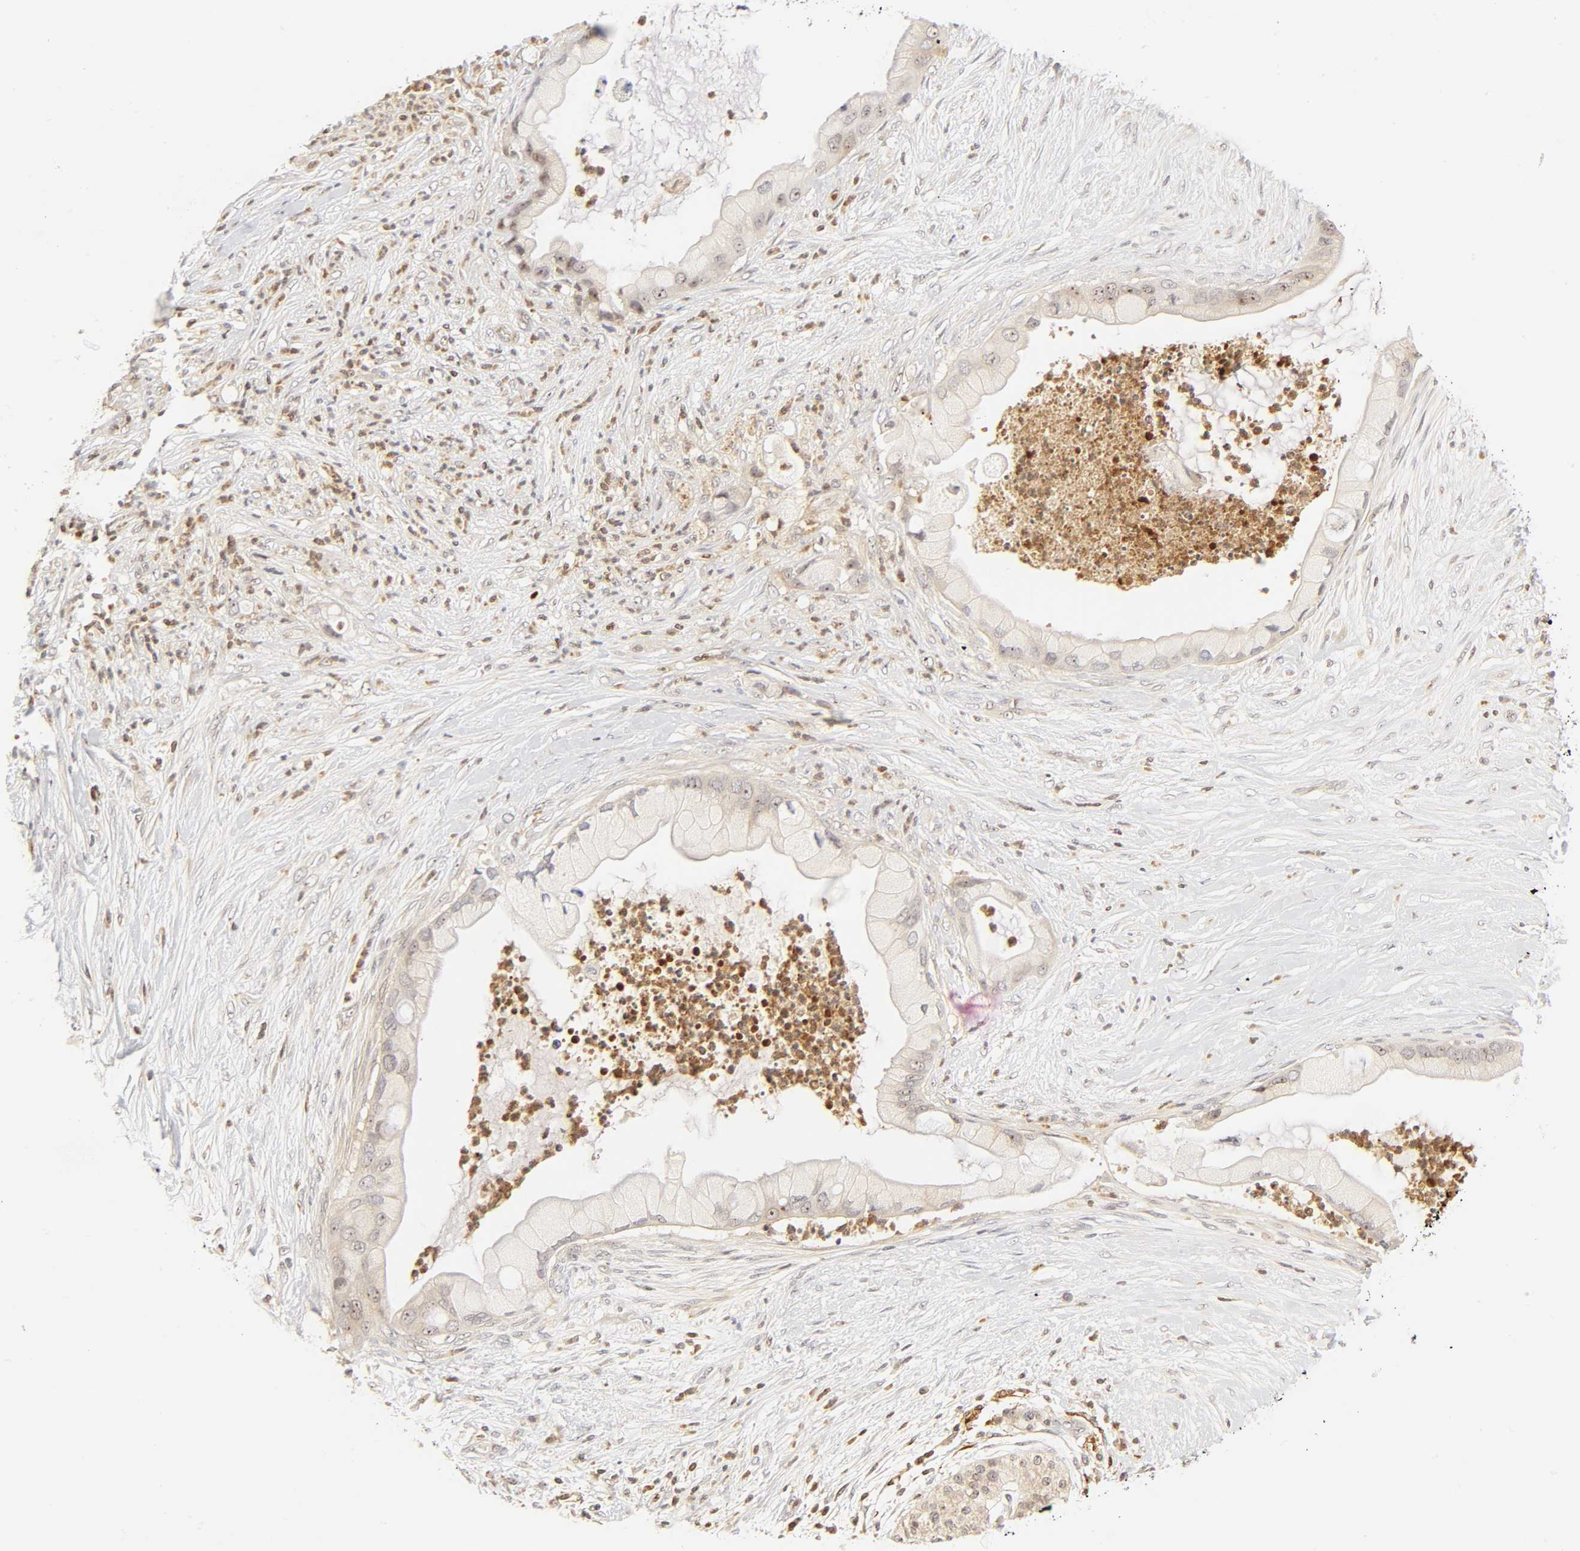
{"staining": {"intensity": "negative", "quantity": "none", "location": "none"}, "tissue": "pancreatic cancer", "cell_type": "Tumor cells", "image_type": "cancer", "snomed": [{"axis": "morphology", "description": "Adenocarcinoma, NOS"}, {"axis": "topography", "description": "Pancreas"}], "caption": "Pancreatic cancer (adenocarcinoma) was stained to show a protein in brown. There is no significant expression in tumor cells.", "gene": "KIF2A", "patient": {"sex": "female", "age": 59}}